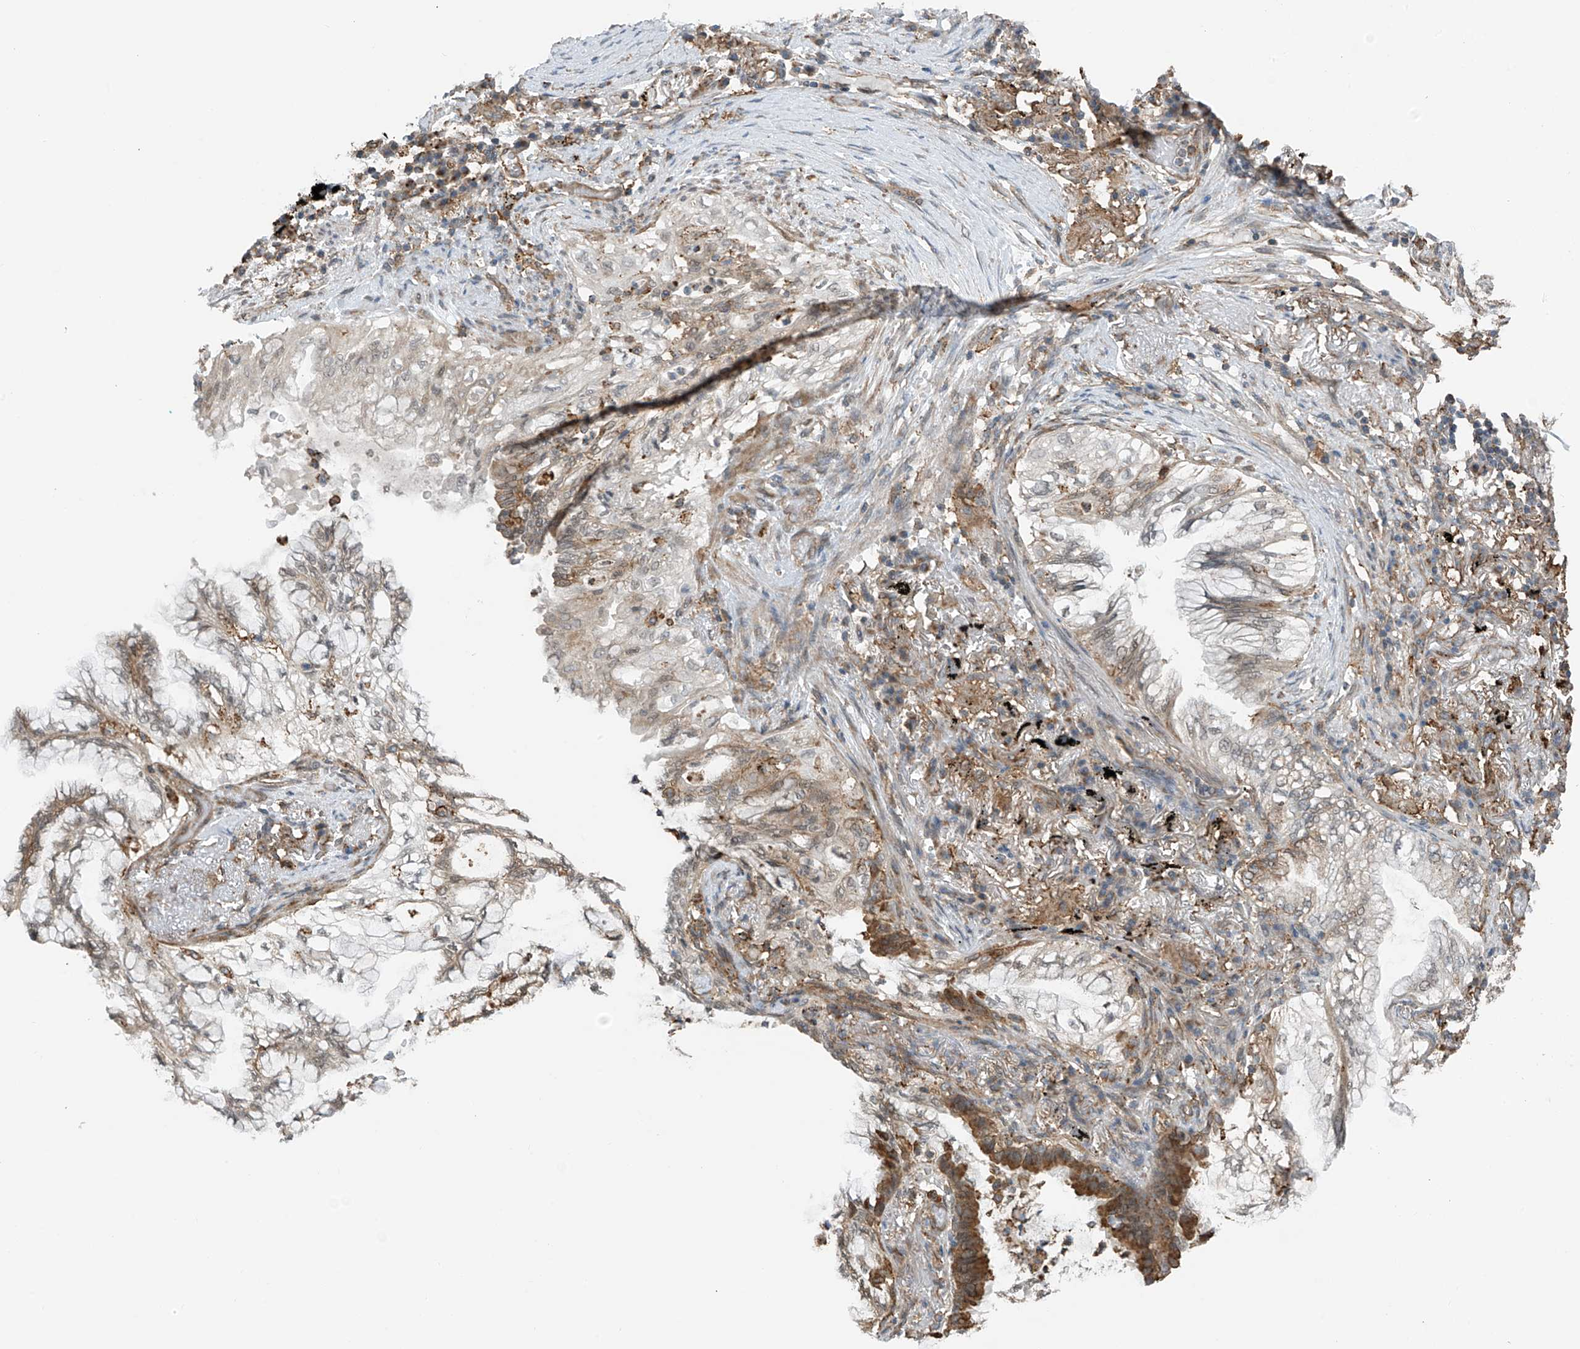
{"staining": {"intensity": "negative", "quantity": "none", "location": "none"}, "tissue": "lung cancer", "cell_type": "Tumor cells", "image_type": "cancer", "snomed": [{"axis": "morphology", "description": "Adenocarcinoma, NOS"}, {"axis": "topography", "description": "Lung"}], "caption": "Adenocarcinoma (lung) was stained to show a protein in brown. There is no significant expression in tumor cells. (Stains: DAB IHC with hematoxylin counter stain, Microscopy: brightfield microscopy at high magnification).", "gene": "ZNF189", "patient": {"sex": "female", "age": 70}}